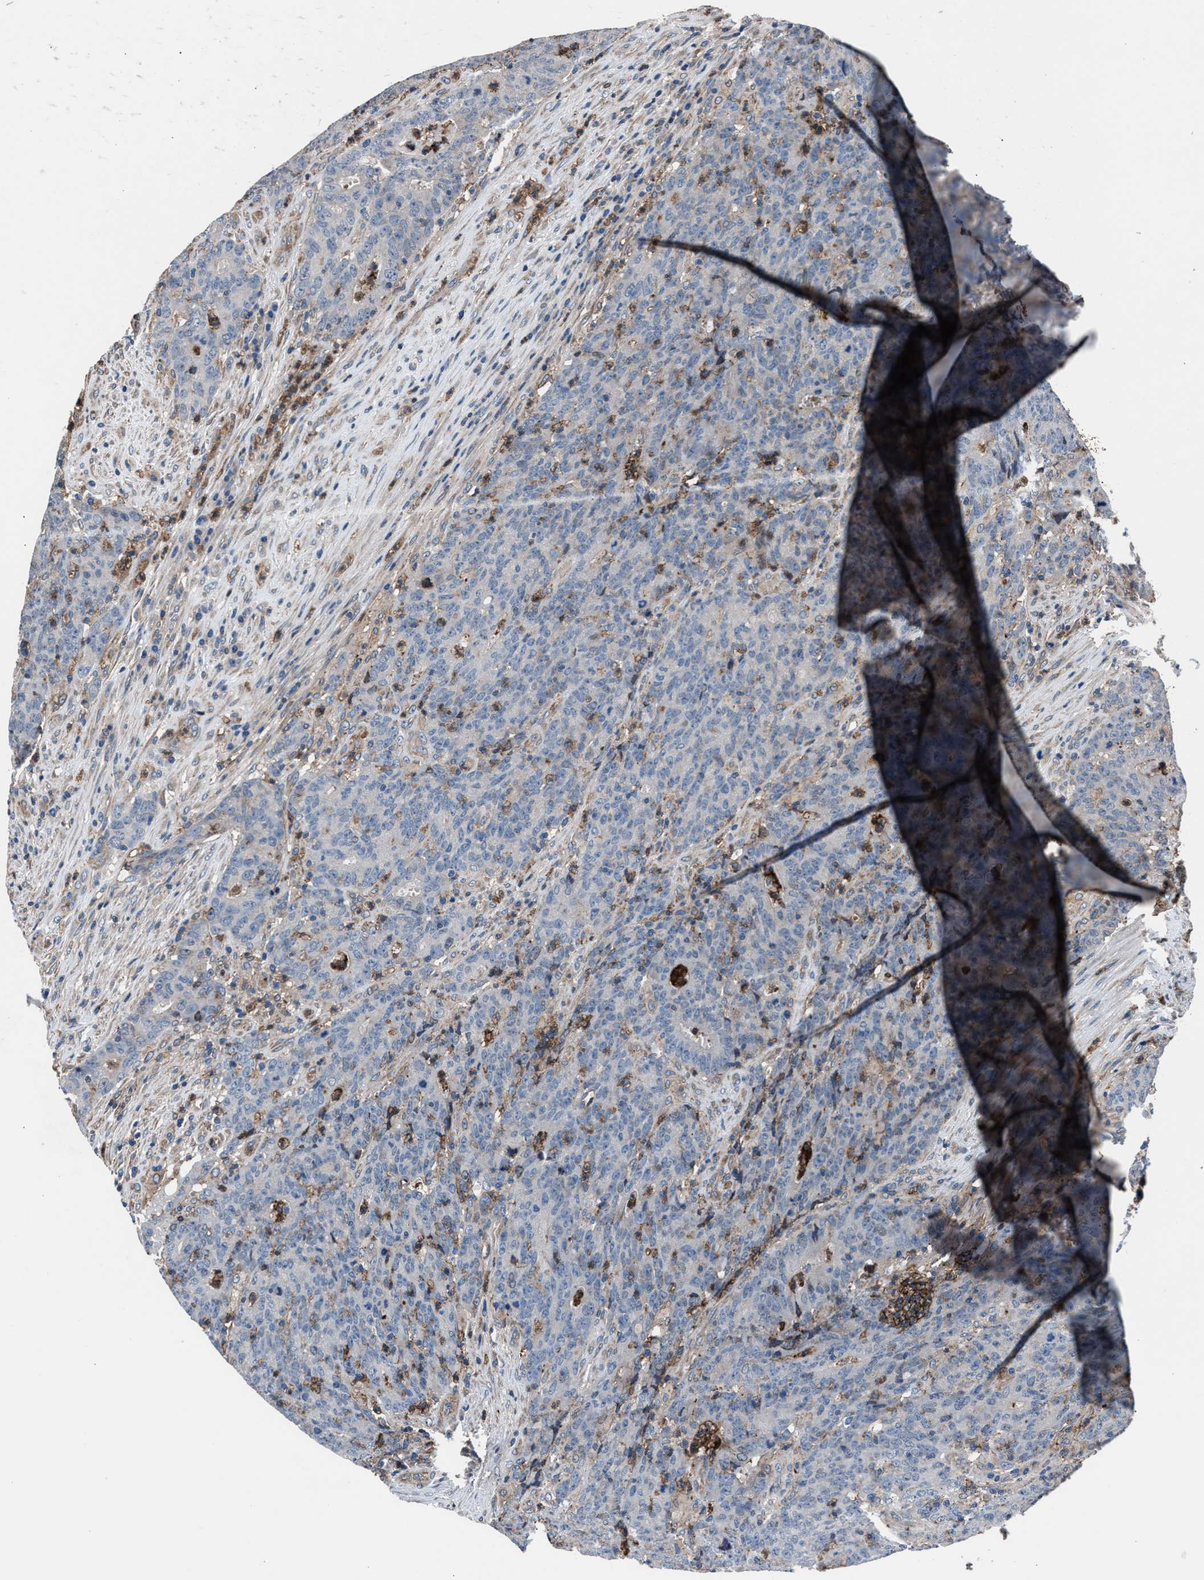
{"staining": {"intensity": "weak", "quantity": "<25%", "location": "cytoplasmic/membranous"}, "tissue": "colorectal cancer", "cell_type": "Tumor cells", "image_type": "cancer", "snomed": [{"axis": "morphology", "description": "Normal tissue, NOS"}, {"axis": "morphology", "description": "Adenocarcinoma, NOS"}, {"axis": "topography", "description": "Colon"}], "caption": "DAB (3,3'-diaminobenzidine) immunohistochemical staining of colorectal adenocarcinoma displays no significant positivity in tumor cells.", "gene": "MFSD11", "patient": {"sex": "female", "age": 75}}